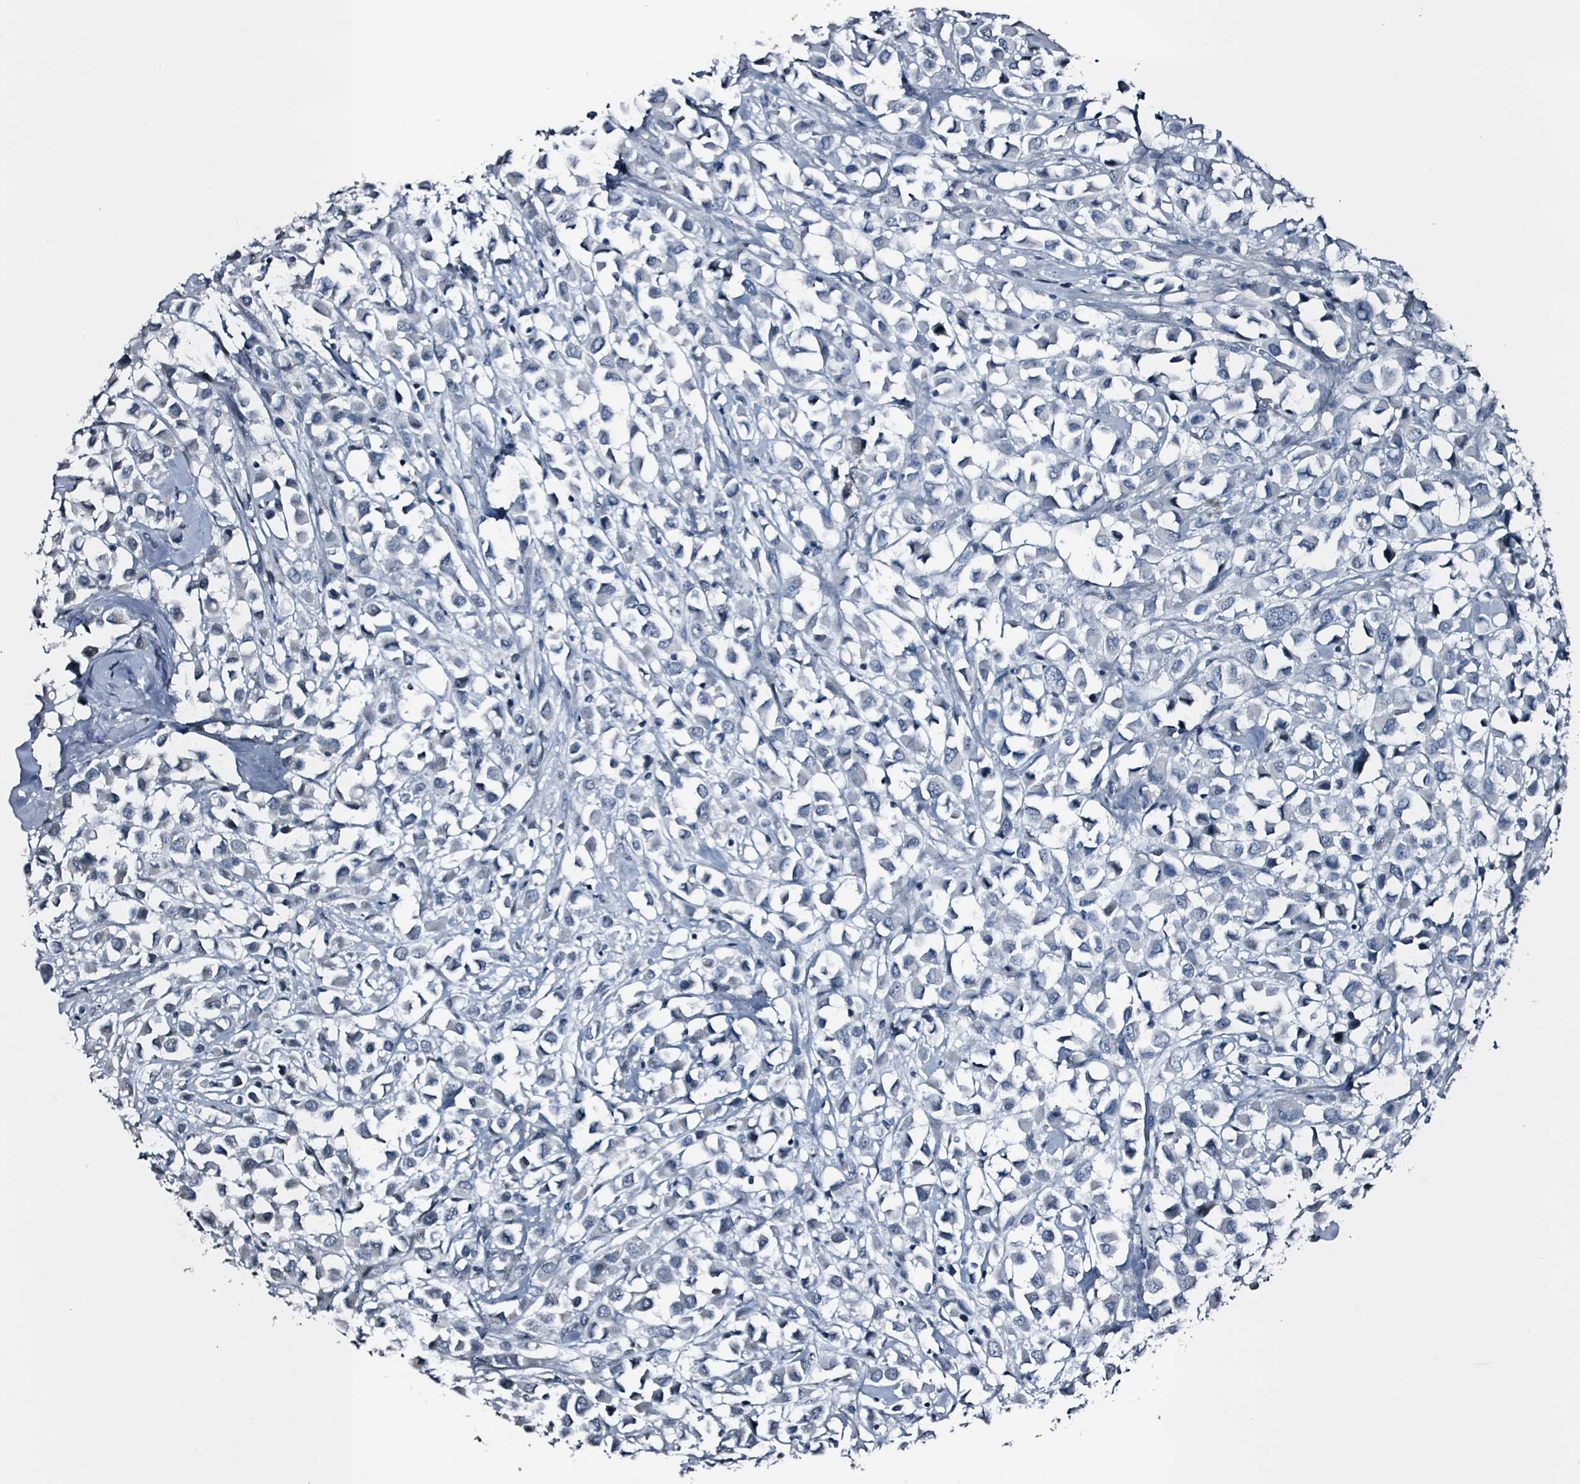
{"staining": {"intensity": "negative", "quantity": "none", "location": "none"}, "tissue": "breast cancer", "cell_type": "Tumor cells", "image_type": "cancer", "snomed": [{"axis": "morphology", "description": "Duct carcinoma"}, {"axis": "topography", "description": "Breast"}], "caption": "Photomicrograph shows no significant protein staining in tumor cells of breast invasive ductal carcinoma. (DAB (3,3'-diaminobenzidine) IHC with hematoxylin counter stain).", "gene": "CA9", "patient": {"sex": "female", "age": 61}}